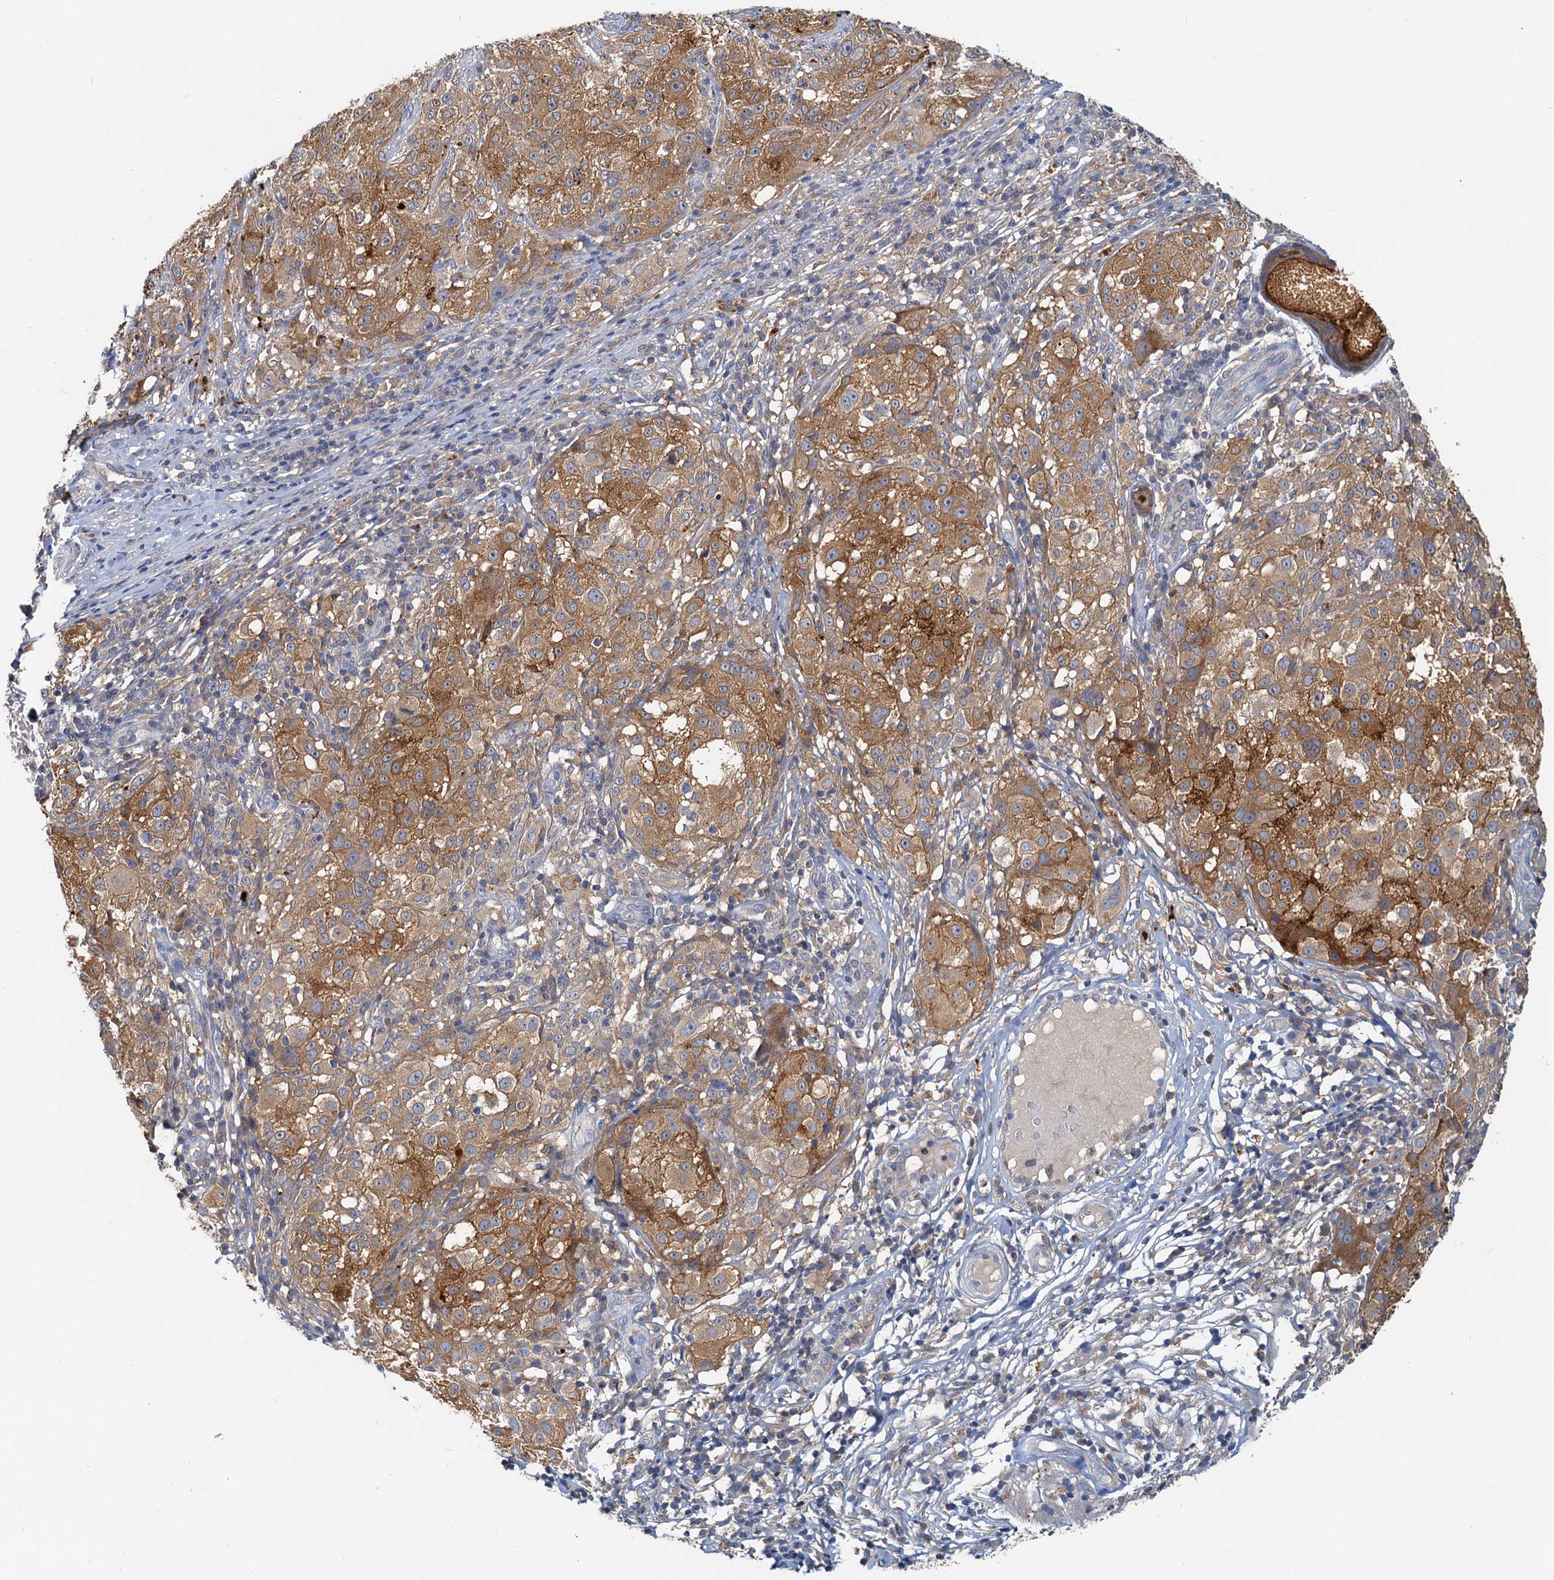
{"staining": {"intensity": "moderate", "quantity": ">75%", "location": "cytoplasmic/membranous"}, "tissue": "melanoma", "cell_type": "Tumor cells", "image_type": "cancer", "snomed": [{"axis": "morphology", "description": "Necrosis, NOS"}, {"axis": "morphology", "description": "Malignant melanoma, NOS"}, {"axis": "topography", "description": "Skin"}], "caption": "Immunohistochemical staining of human malignant melanoma shows medium levels of moderate cytoplasmic/membranous protein staining in about >75% of tumor cells.", "gene": "TOLLIP", "patient": {"sex": "female", "age": 87}}